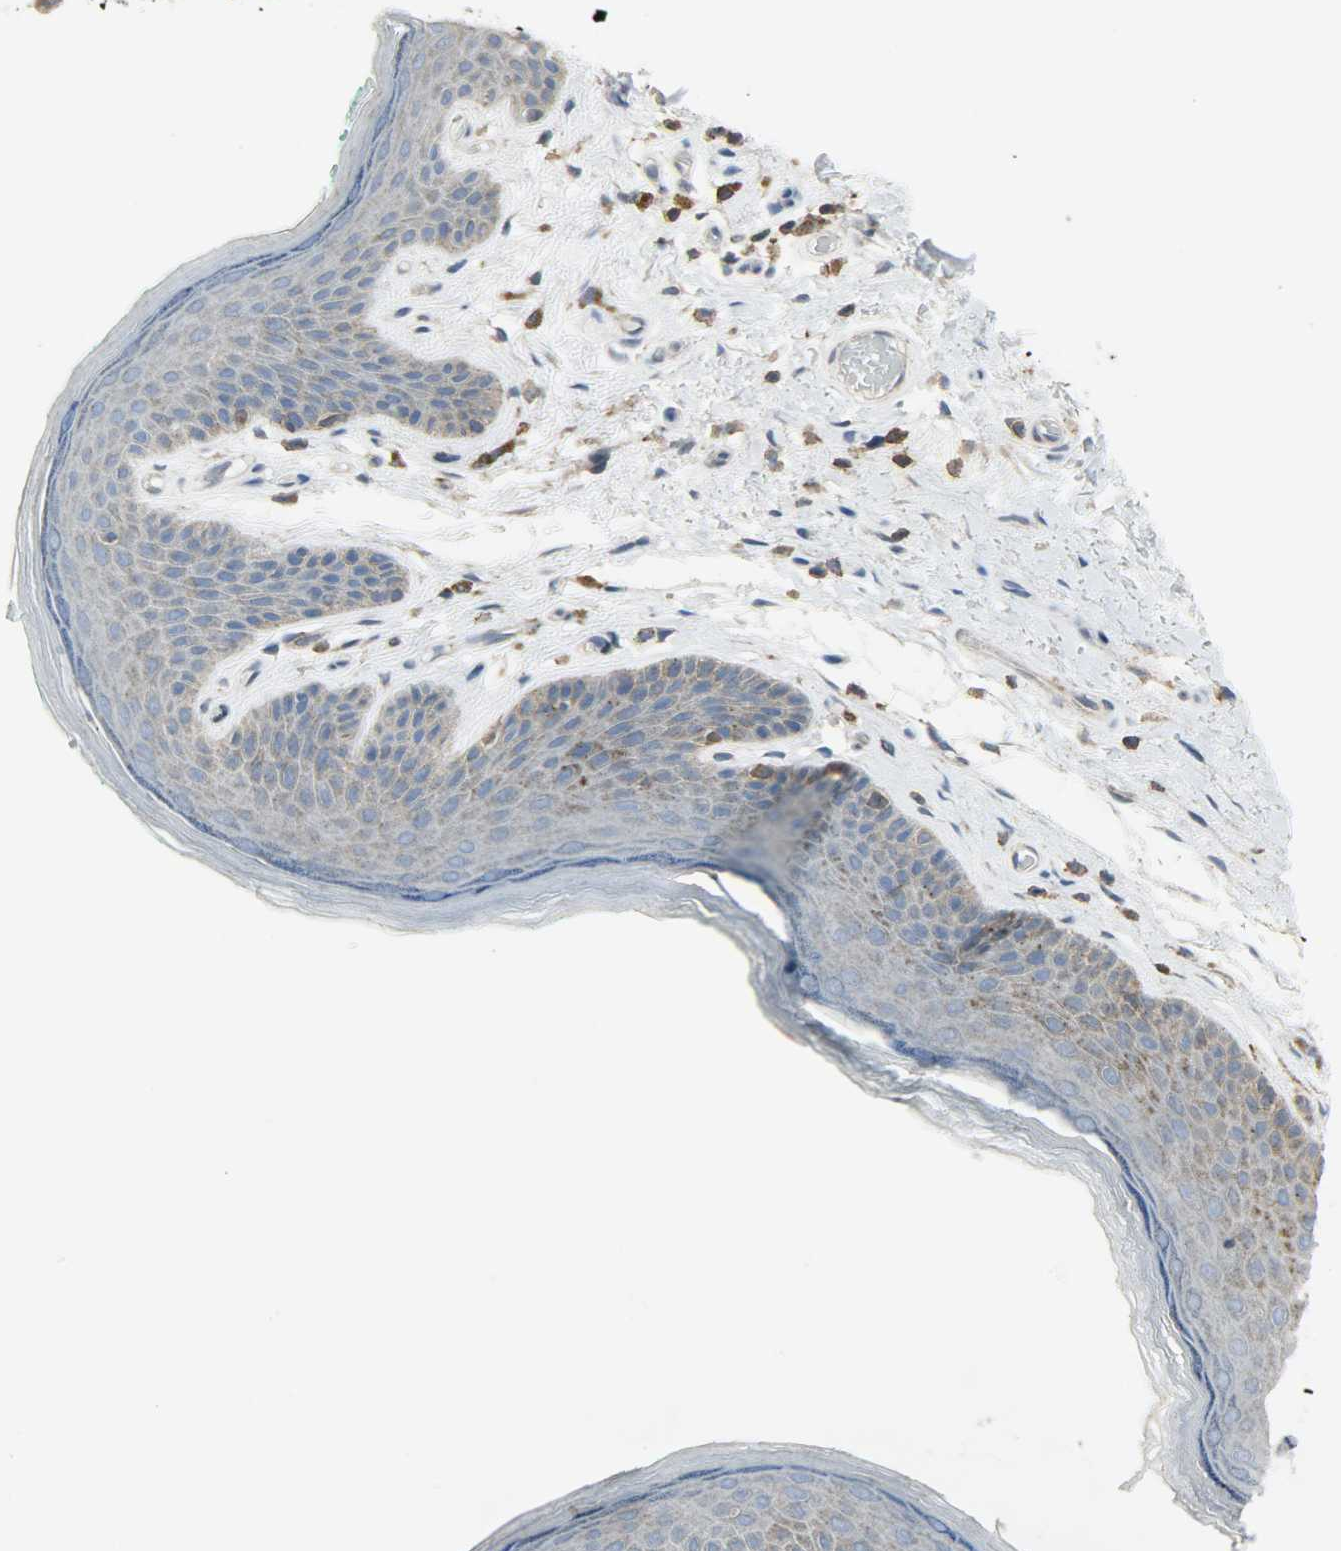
{"staining": {"intensity": "weak", "quantity": "25%-75%", "location": "cytoplasmic/membranous"}, "tissue": "skin", "cell_type": "Epidermal cells", "image_type": "normal", "snomed": [{"axis": "morphology", "description": "Normal tissue, NOS"}, {"axis": "topography", "description": "Anal"}], "caption": "This photomicrograph shows IHC staining of normal human skin, with low weak cytoplasmic/membranous positivity in approximately 25%-75% of epidermal cells.", "gene": "DNAJA4", "patient": {"sex": "male", "age": 74}}